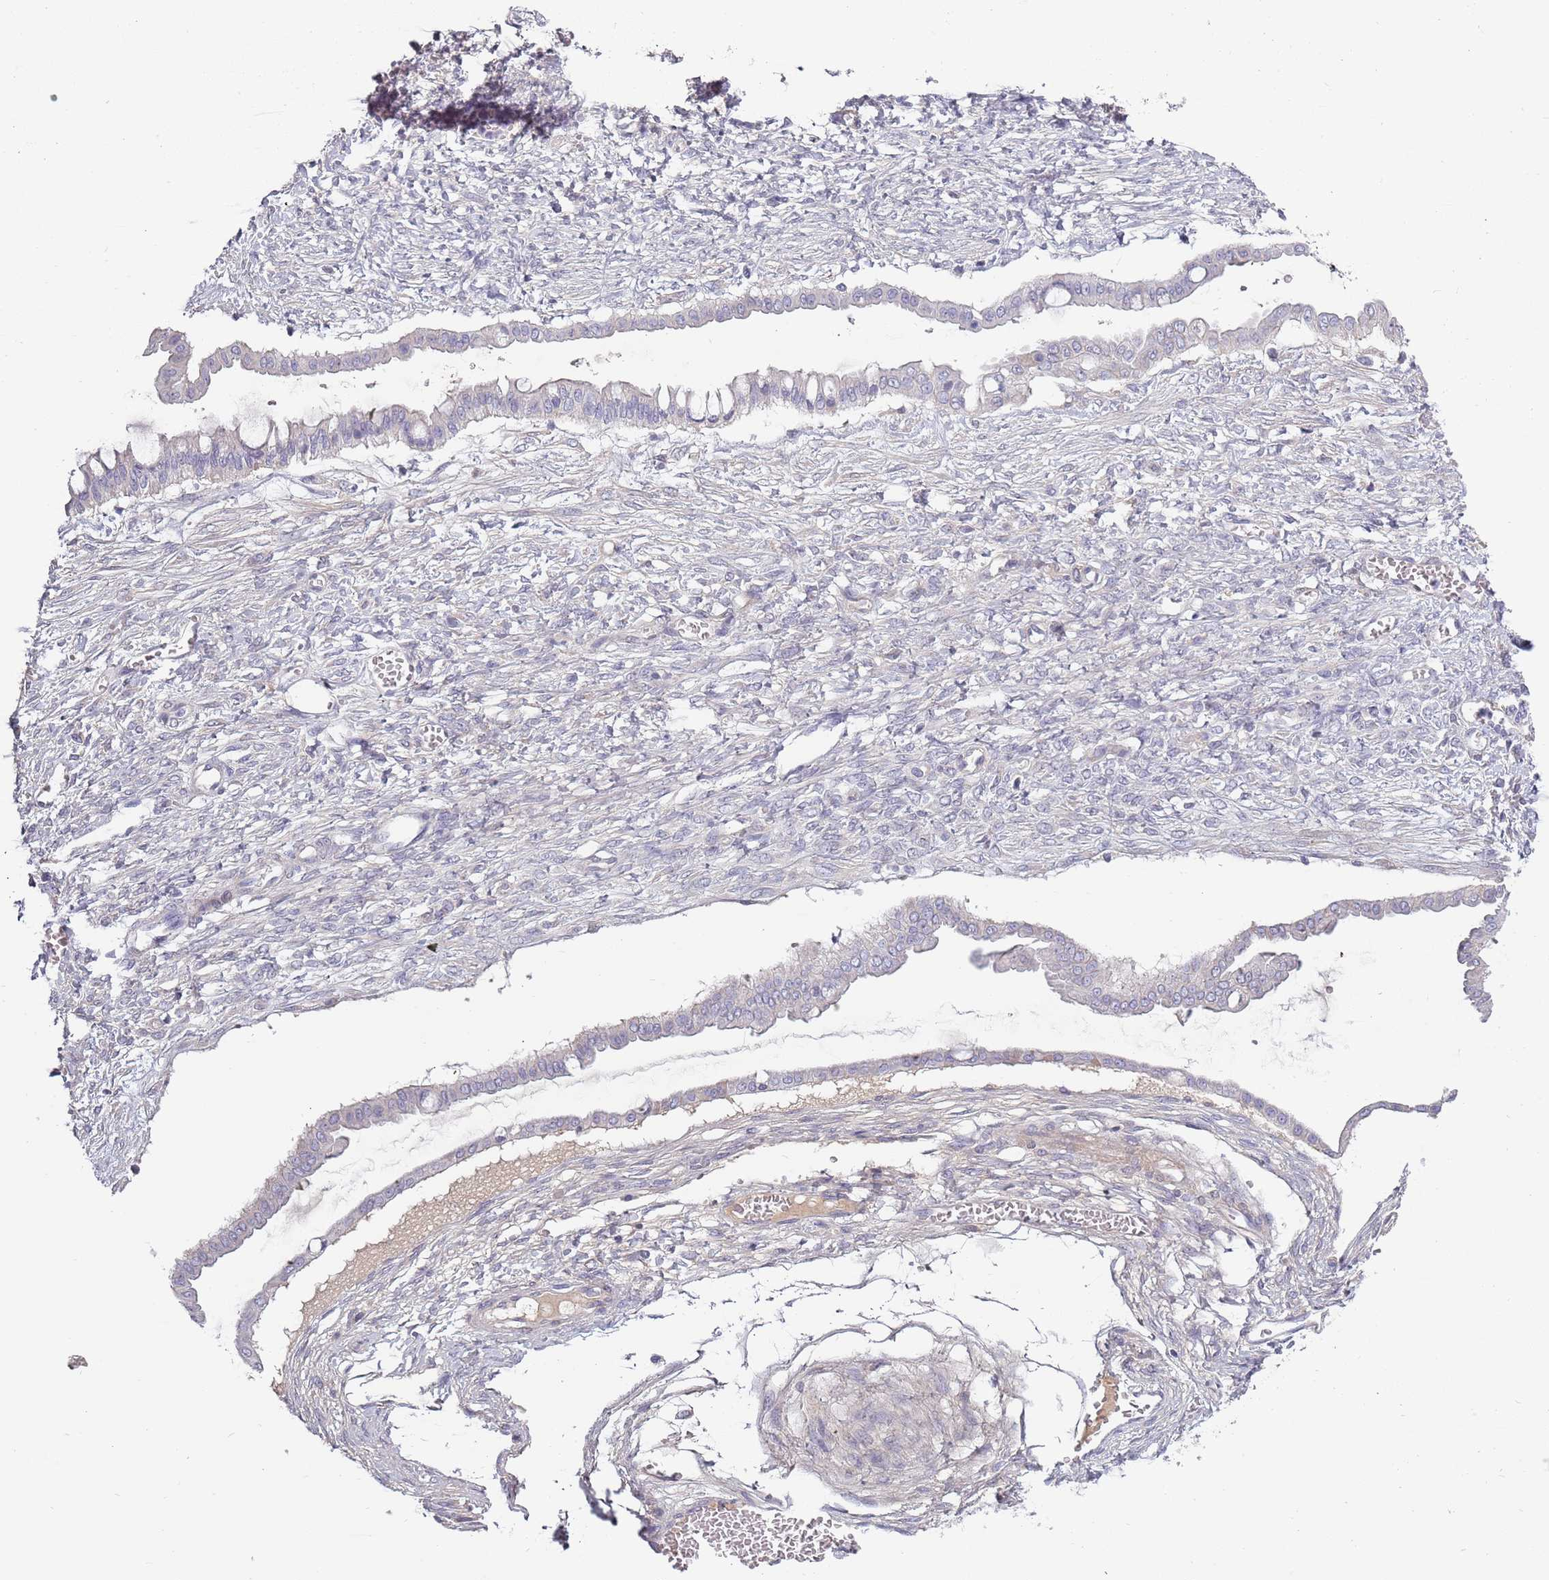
{"staining": {"intensity": "negative", "quantity": "none", "location": "none"}, "tissue": "ovarian cancer", "cell_type": "Tumor cells", "image_type": "cancer", "snomed": [{"axis": "morphology", "description": "Cystadenocarcinoma, mucinous, NOS"}, {"axis": "topography", "description": "Ovary"}], "caption": "This is an IHC image of ovarian cancer (mucinous cystadenocarcinoma). There is no positivity in tumor cells.", "gene": "TNFRSF6B", "patient": {"sex": "female", "age": 73}}